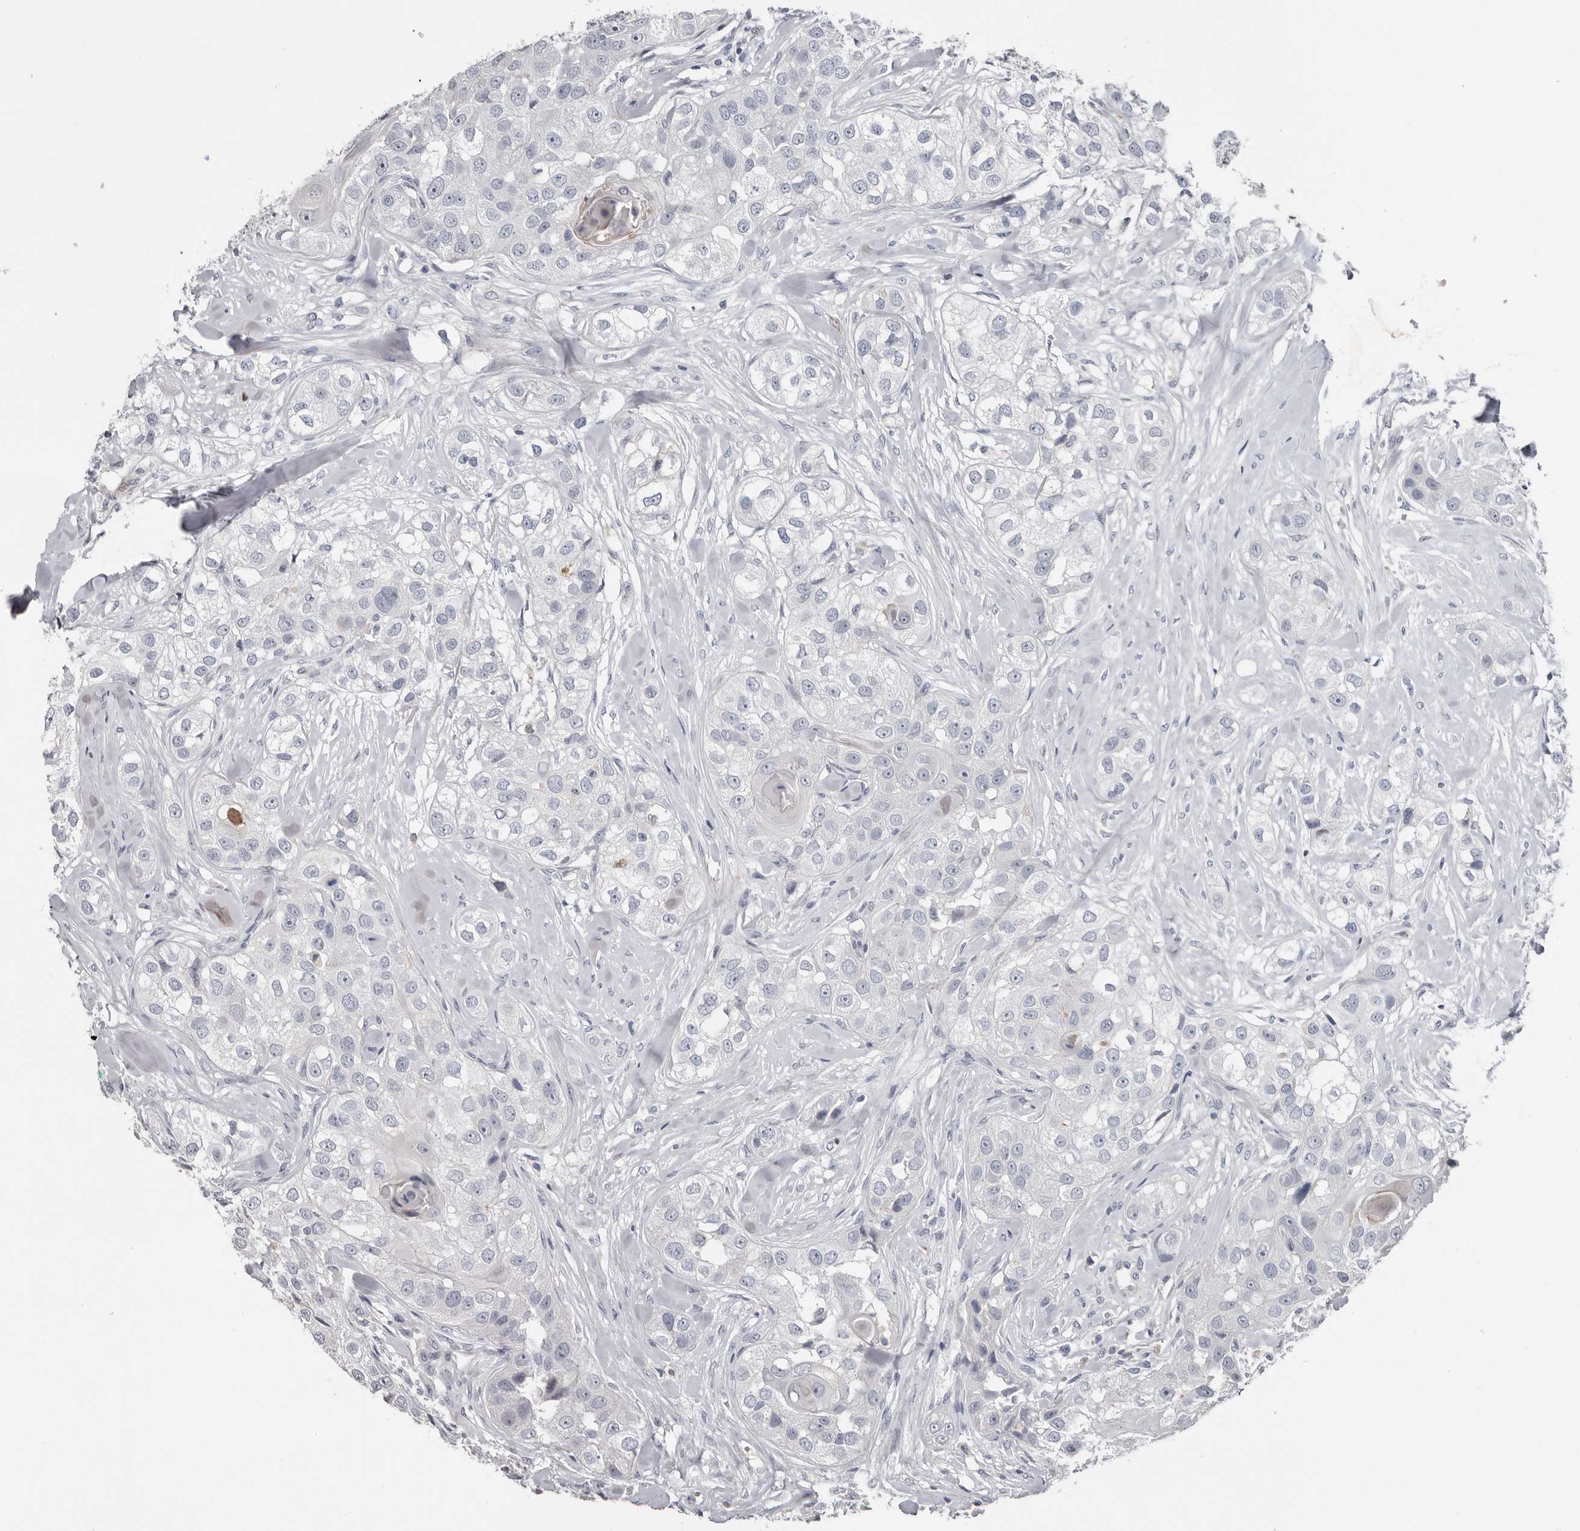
{"staining": {"intensity": "negative", "quantity": "none", "location": "none"}, "tissue": "head and neck cancer", "cell_type": "Tumor cells", "image_type": "cancer", "snomed": [{"axis": "morphology", "description": "Normal tissue, NOS"}, {"axis": "morphology", "description": "Squamous cell carcinoma, NOS"}, {"axis": "topography", "description": "Skeletal muscle"}, {"axis": "topography", "description": "Head-Neck"}], "caption": "Immunohistochemistry of human squamous cell carcinoma (head and neck) reveals no staining in tumor cells. (Stains: DAB immunohistochemistry (IHC) with hematoxylin counter stain, Microscopy: brightfield microscopy at high magnification).", "gene": "FABP7", "patient": {"sex": "male", "age": 51}}